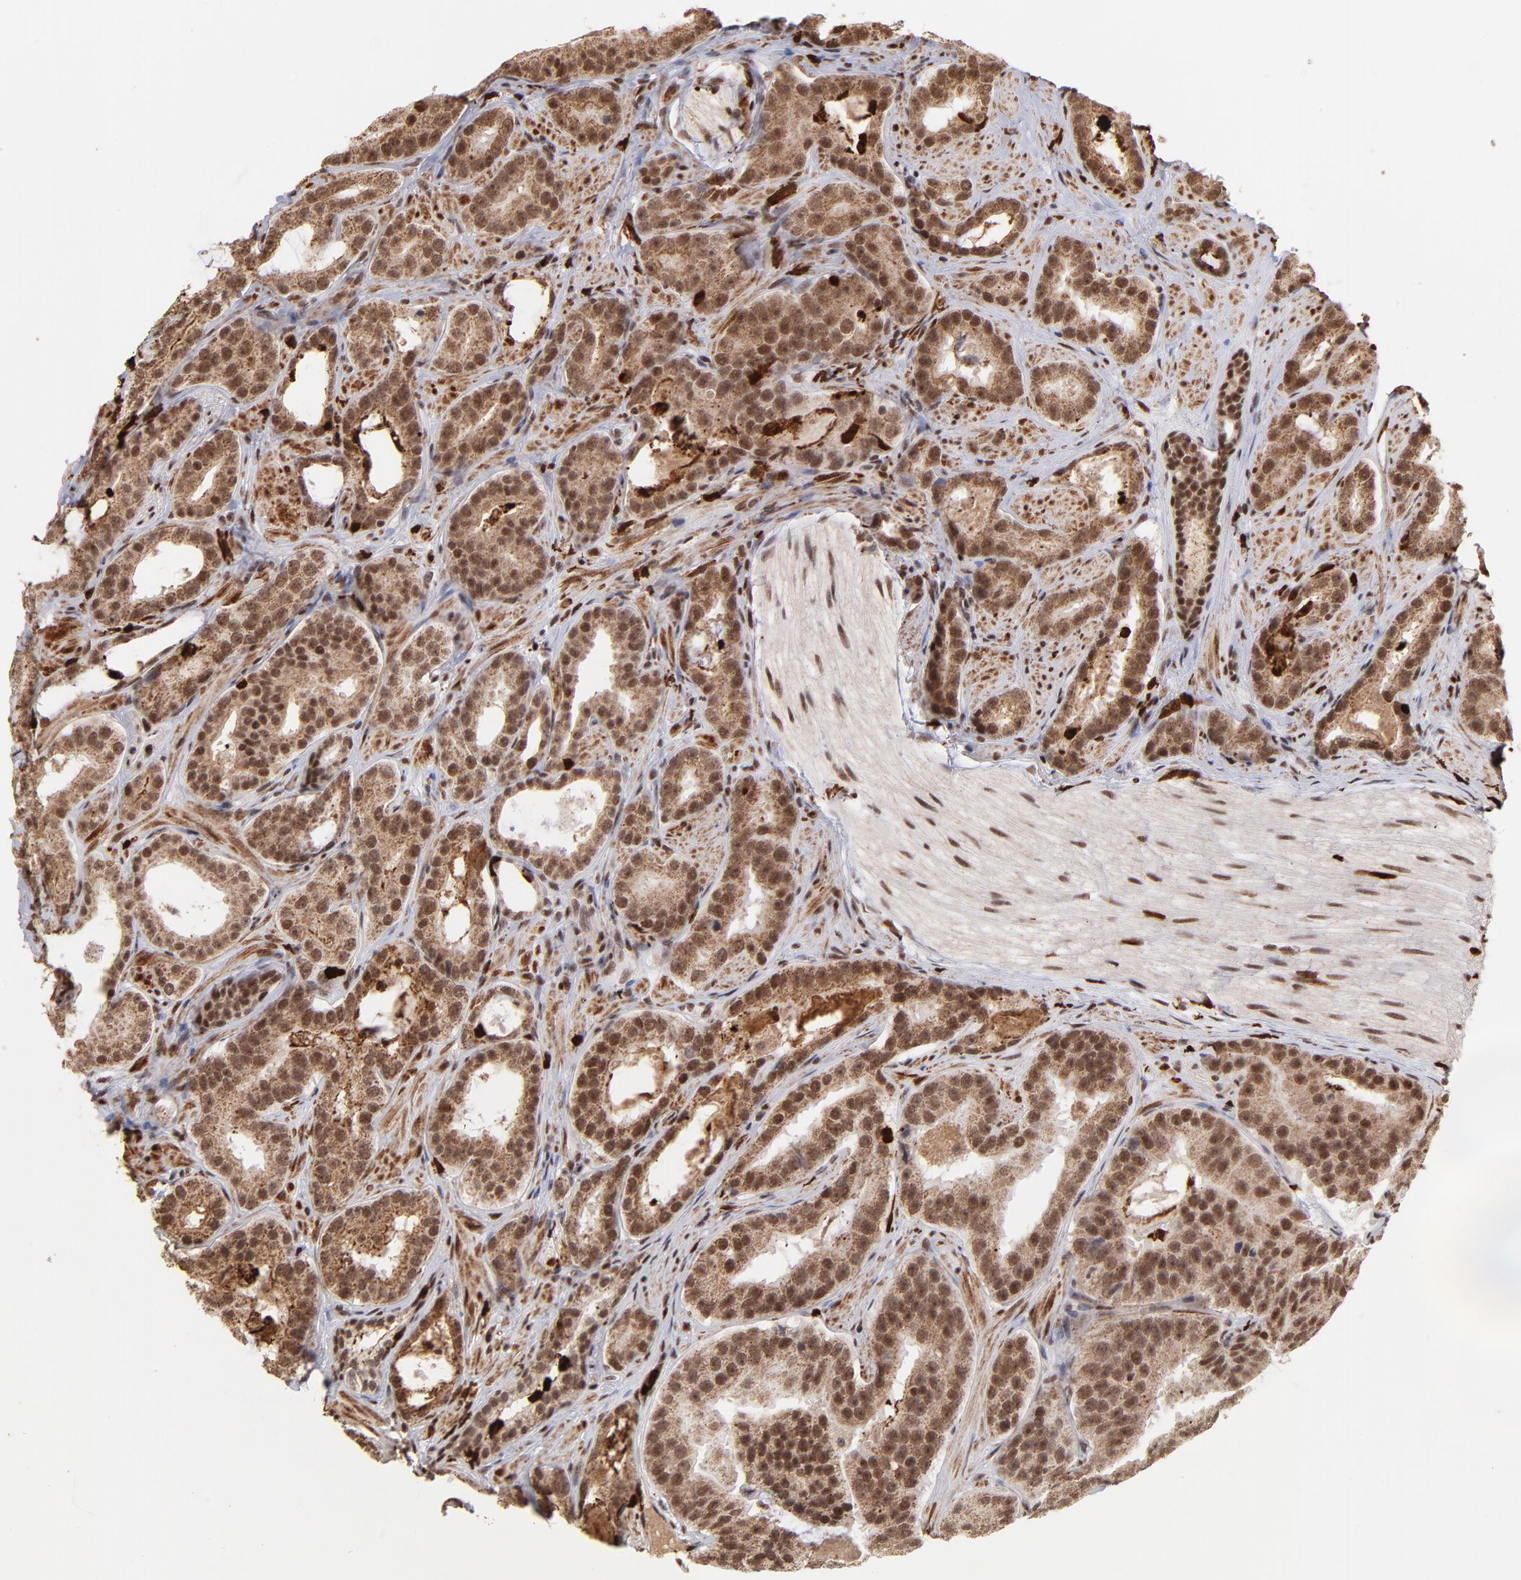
{"staining": {"intensity": "moderate", "quantity": ">75%", "location": "cytoplasmic/membranous,nuclear"}, "tissue": "prostate cancer", "cell_type": "Tumor cells", "image_type": "cancer", "snomed": [{"axis": "morphology", "description": "Adenocarcinoma, Low grade"}, {"axis": "topography", "description": "Prostate"}], "caption": "Immunohistochemistry (DAB) staining of low-grade adenocarcinoma (prostate) demonstrates moderate cytoplasmic/membranous and nuclear protein staining in about >75% of tumor cells. (Brightfield microscopy of DAB IHC at high magnification).", "gene": "ZFX", "patient": {"sex": "male", "age": 59}}